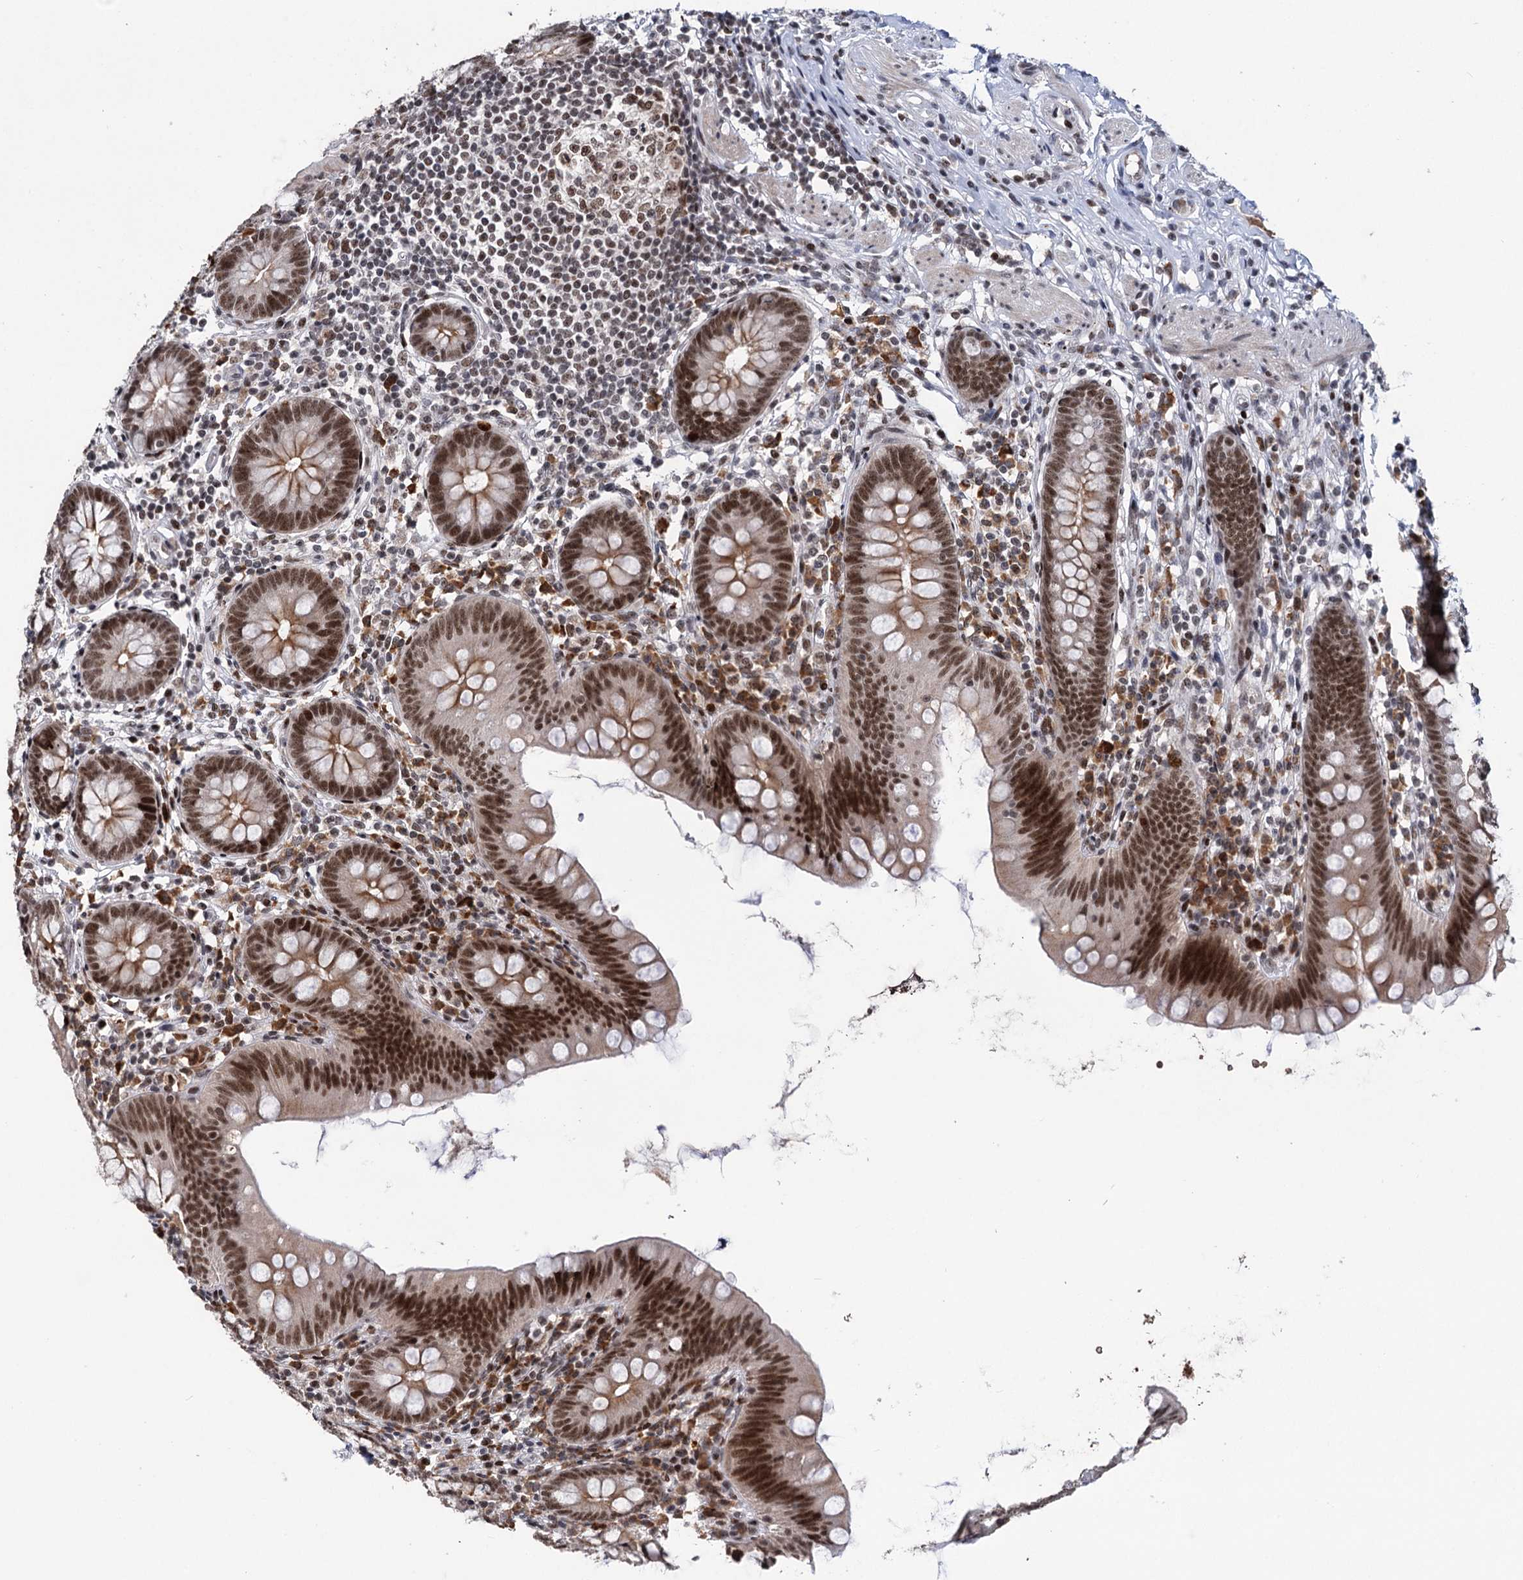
{"staining": {"intensity": "moderate", "quantity": "25%-75%", "location": "nuclear"}, "tissue": "appendix", "cell_type": "Glandular cells", "image_type": "normal", "snomed": [{"axis": "morphology", "description": "Normal tissue, NOS"}, {"axis": "topography", "description": "Appendix"}], "caption": "Immunohistochemistry of normal appendix exhibits medium levels of moderate nuclear positivity in about 25%-75% of glandular cells.", "gene": "ZCCHC10", "patient": {"sex": "female", "age": 62}}